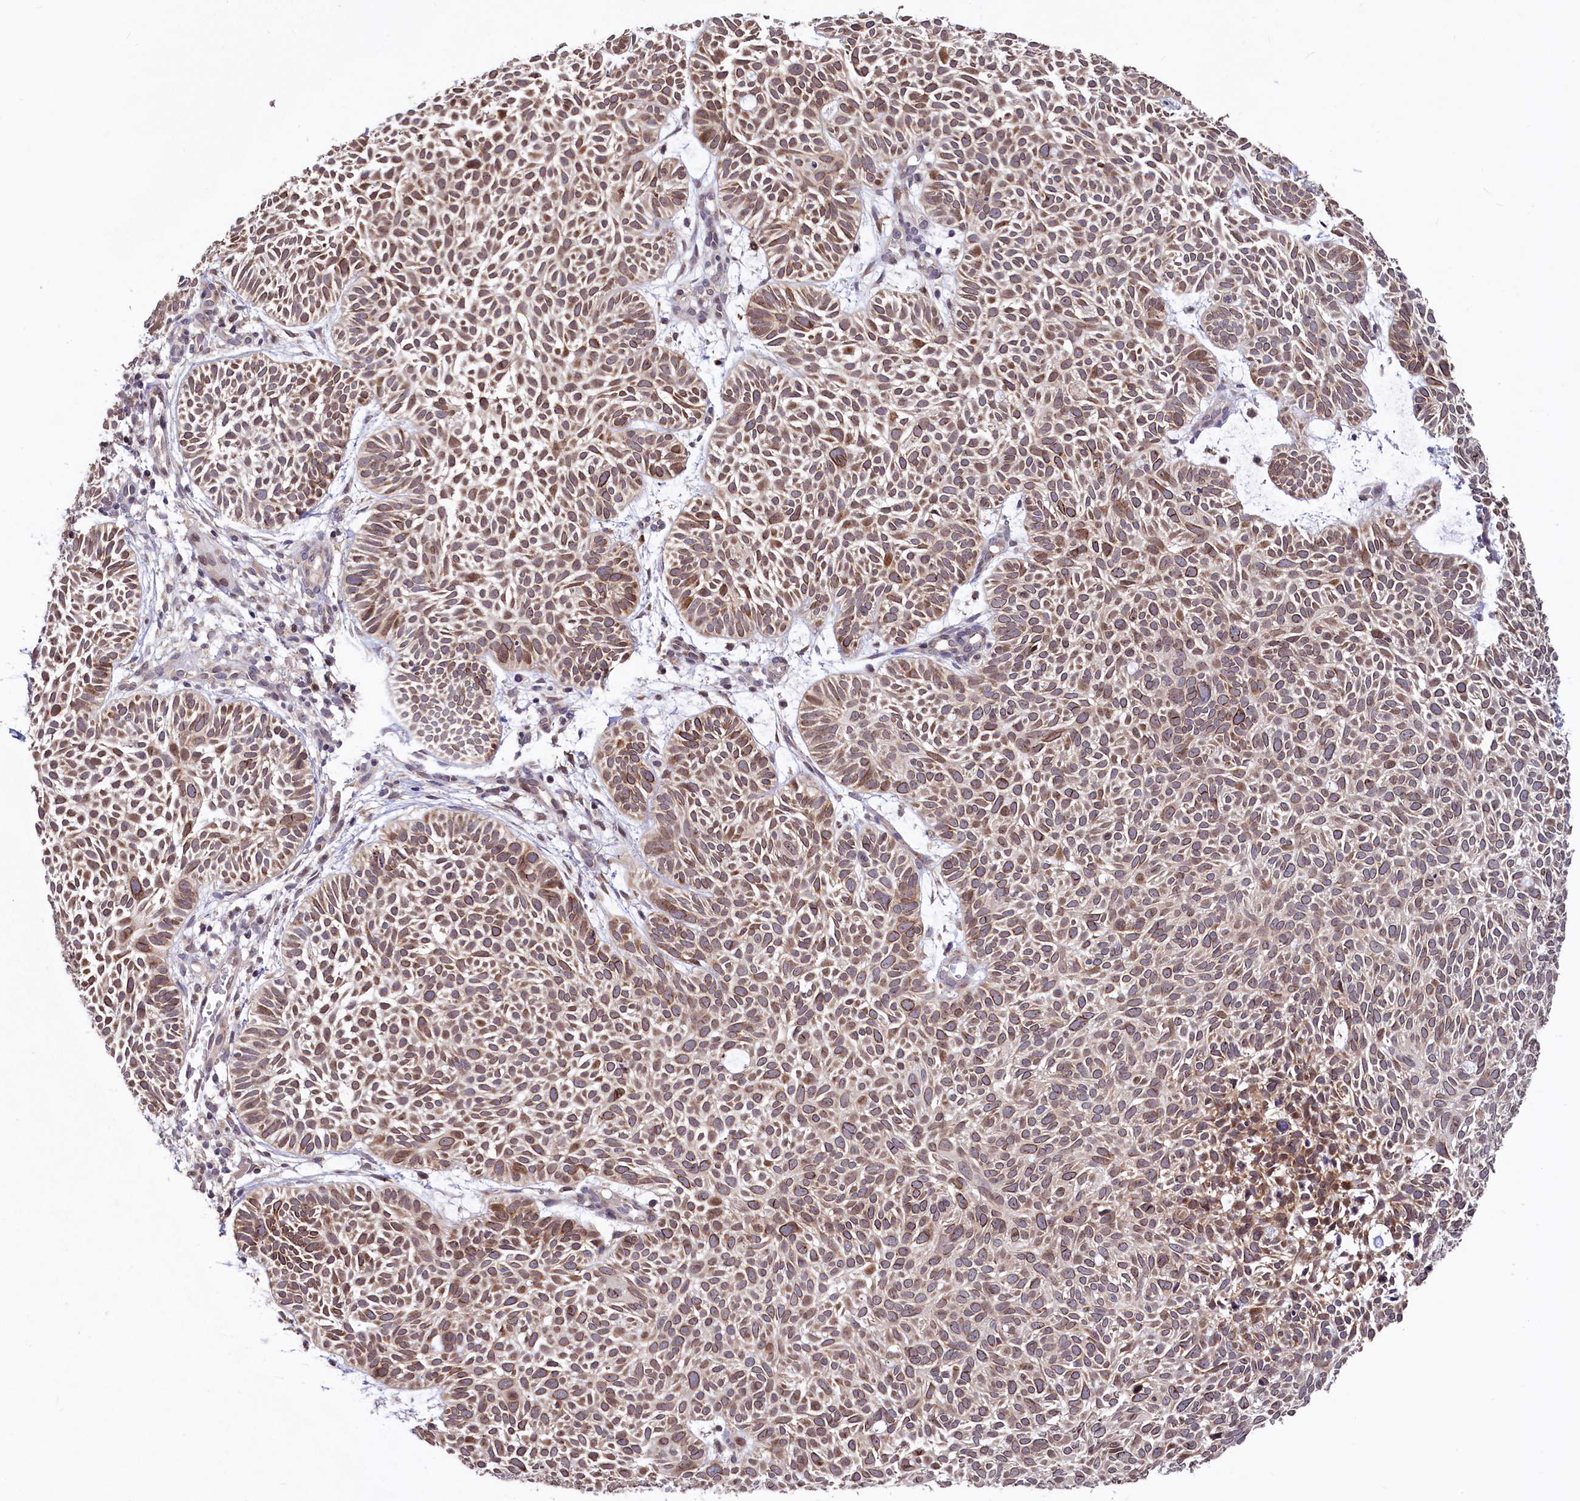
{"staining": {"intensity": "moderate", "quantity": ">75%", "location": "cytoplasmic/membranous,nuclear"}, "tissue": "skin cancer", "cell_type": "Tumor cells", "image_type": "cancer", "snomed": [{"axis": "morphology", "description": "Basal cell carcinoma"}, {"axis": "topography", "description": "Skin"}], "caption": "Immunohistochemical staining of human skin cancer (basal cell carcinoma) demonstrates medium levels of moderate cytoplasmic/membranous and nuclear protein expression in approximately >75% of tumor cells.", "gene": "C5orf15", "patient": {"sex": "male", "age": 69}}